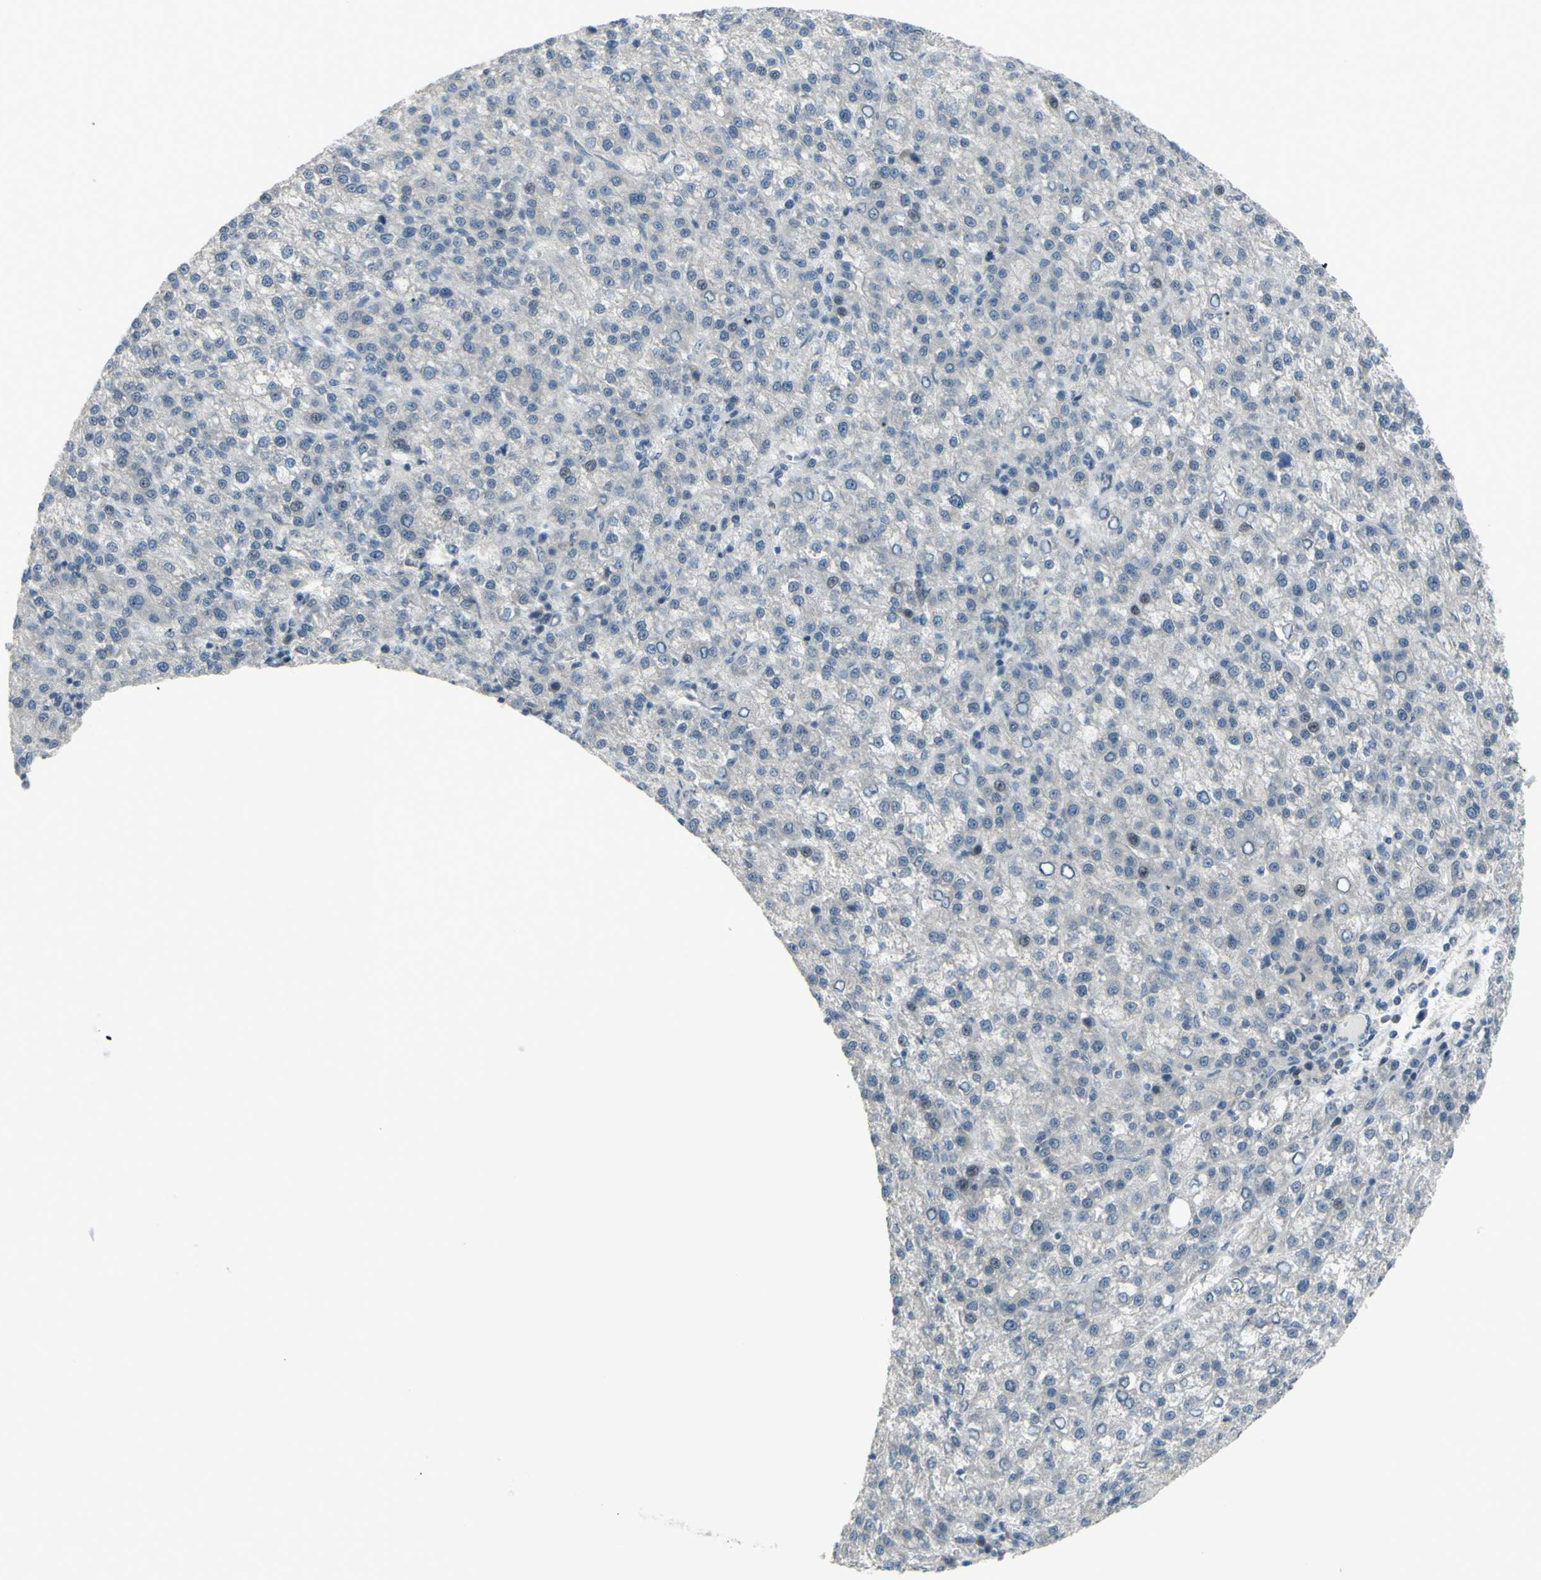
{"staining": {"intensity": "negative", "quantity": "none", "location": "none"}, "tissue": "liver cancer", "cell_type": "Tumor cells", "image_type": "cancer", "snomed": [{"axis": "morphology", "description": "Carcinoma, Hepatocellular, NOS"}, {"axis": "topography", "description": "Liver"}], "caption": "There is no significant expression in tumor cells of liver cancer (hepatocellular carcinoma). The staining is performed using DAB brown chromogen with nuclei counter-stained in using hematoxylin.", "gene": "ETNK1", "patient": {"sex": "female", "age": 58}}